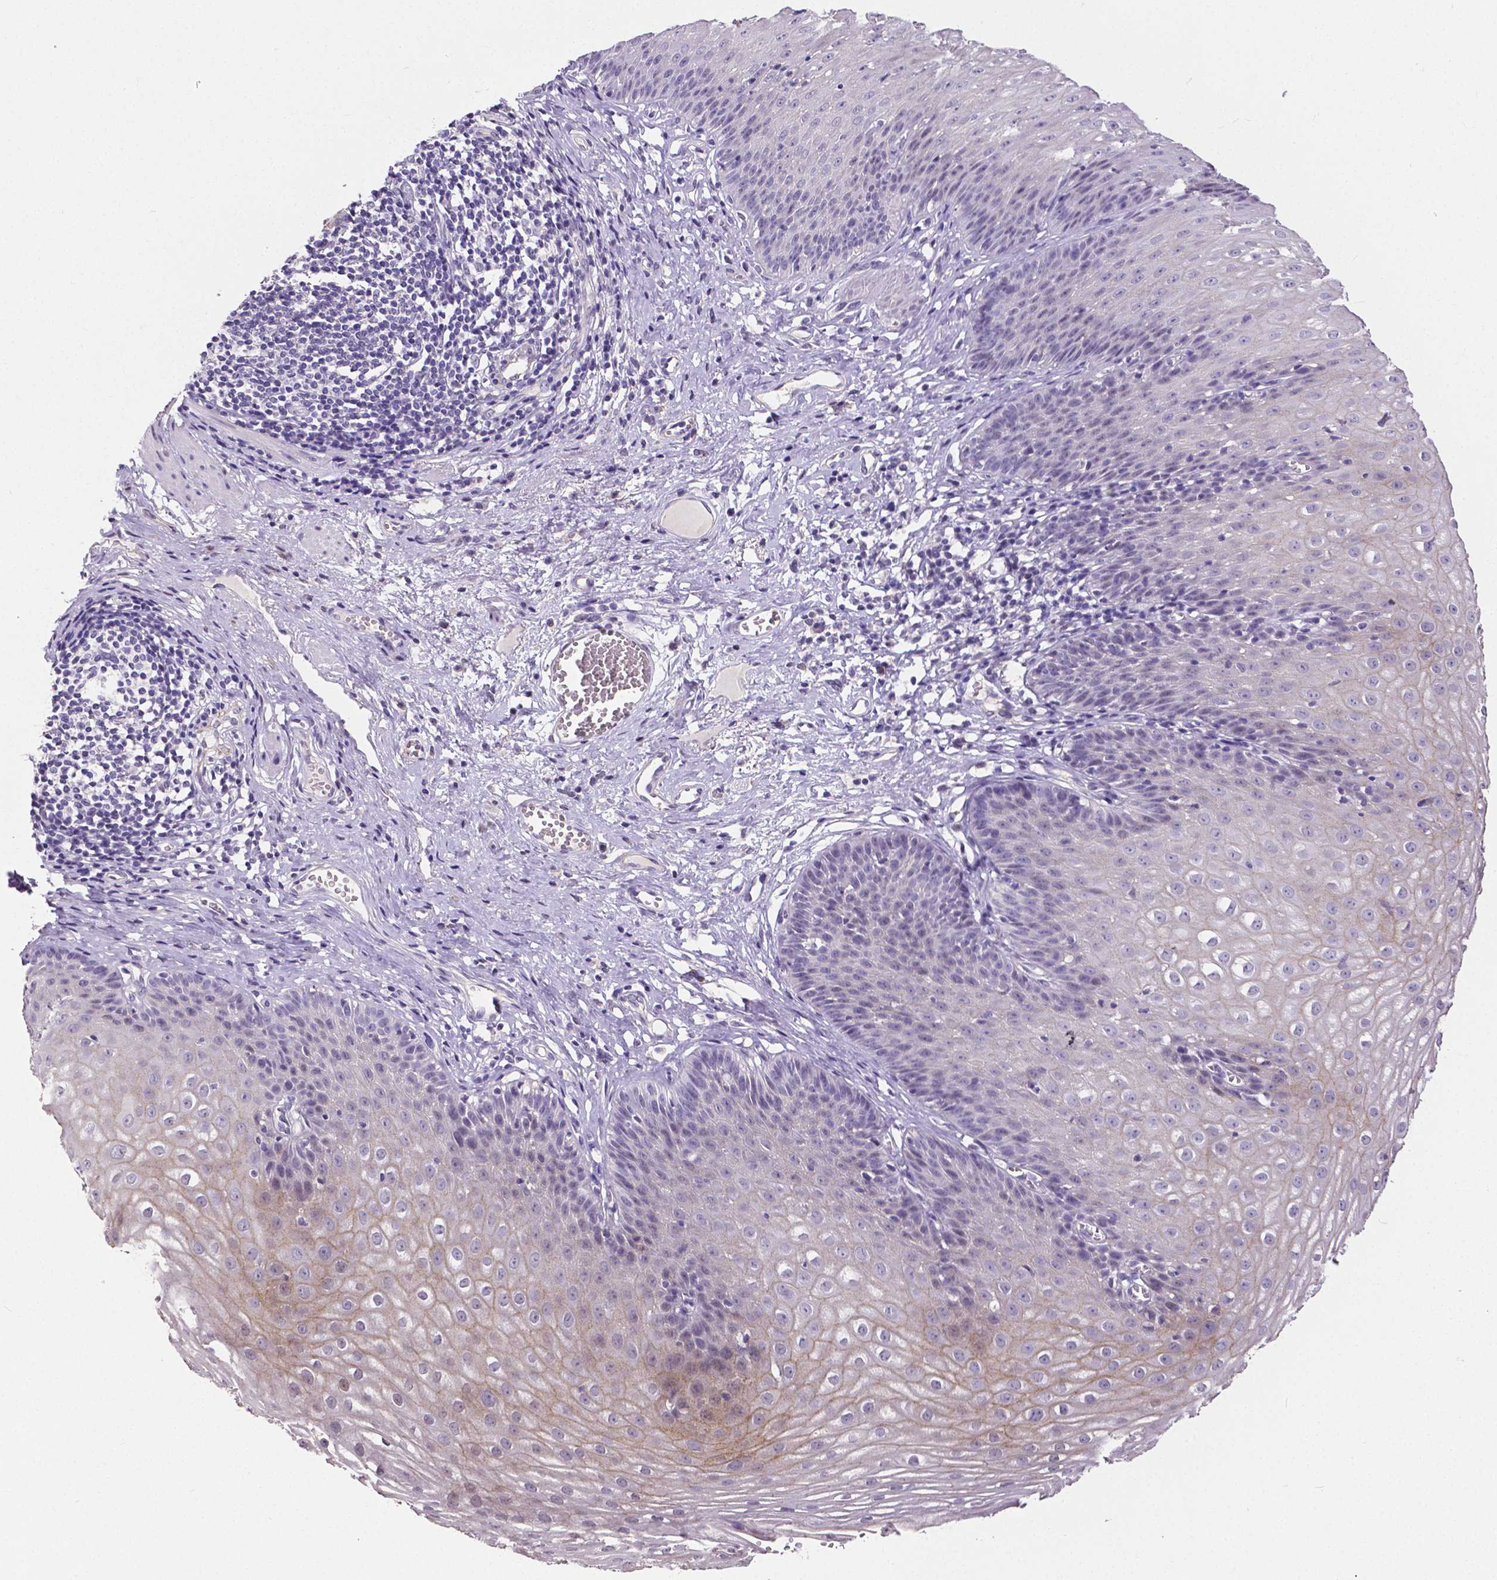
{"staining": {"intensity": "weak", "quantity": "<25%", "location": "cytoplasmic/membranous"}, "tissue": "esophagus", "cell_type": "Squamous epithelial cells", "image_type": "normal", "snomed": [{"axis": "morphology", "description": "Normal tissue, NOS"}, {"axis": "topography", "description": "Esophagus"}], "caption": "Immunohistochemistry histopathology image of unremarkable esophagus stained for a protein (brown), which demonstrates no positivity in squamous epithelial cells.", "gene": "OCLN", "patient": {"sex": "male", "age": 72}}